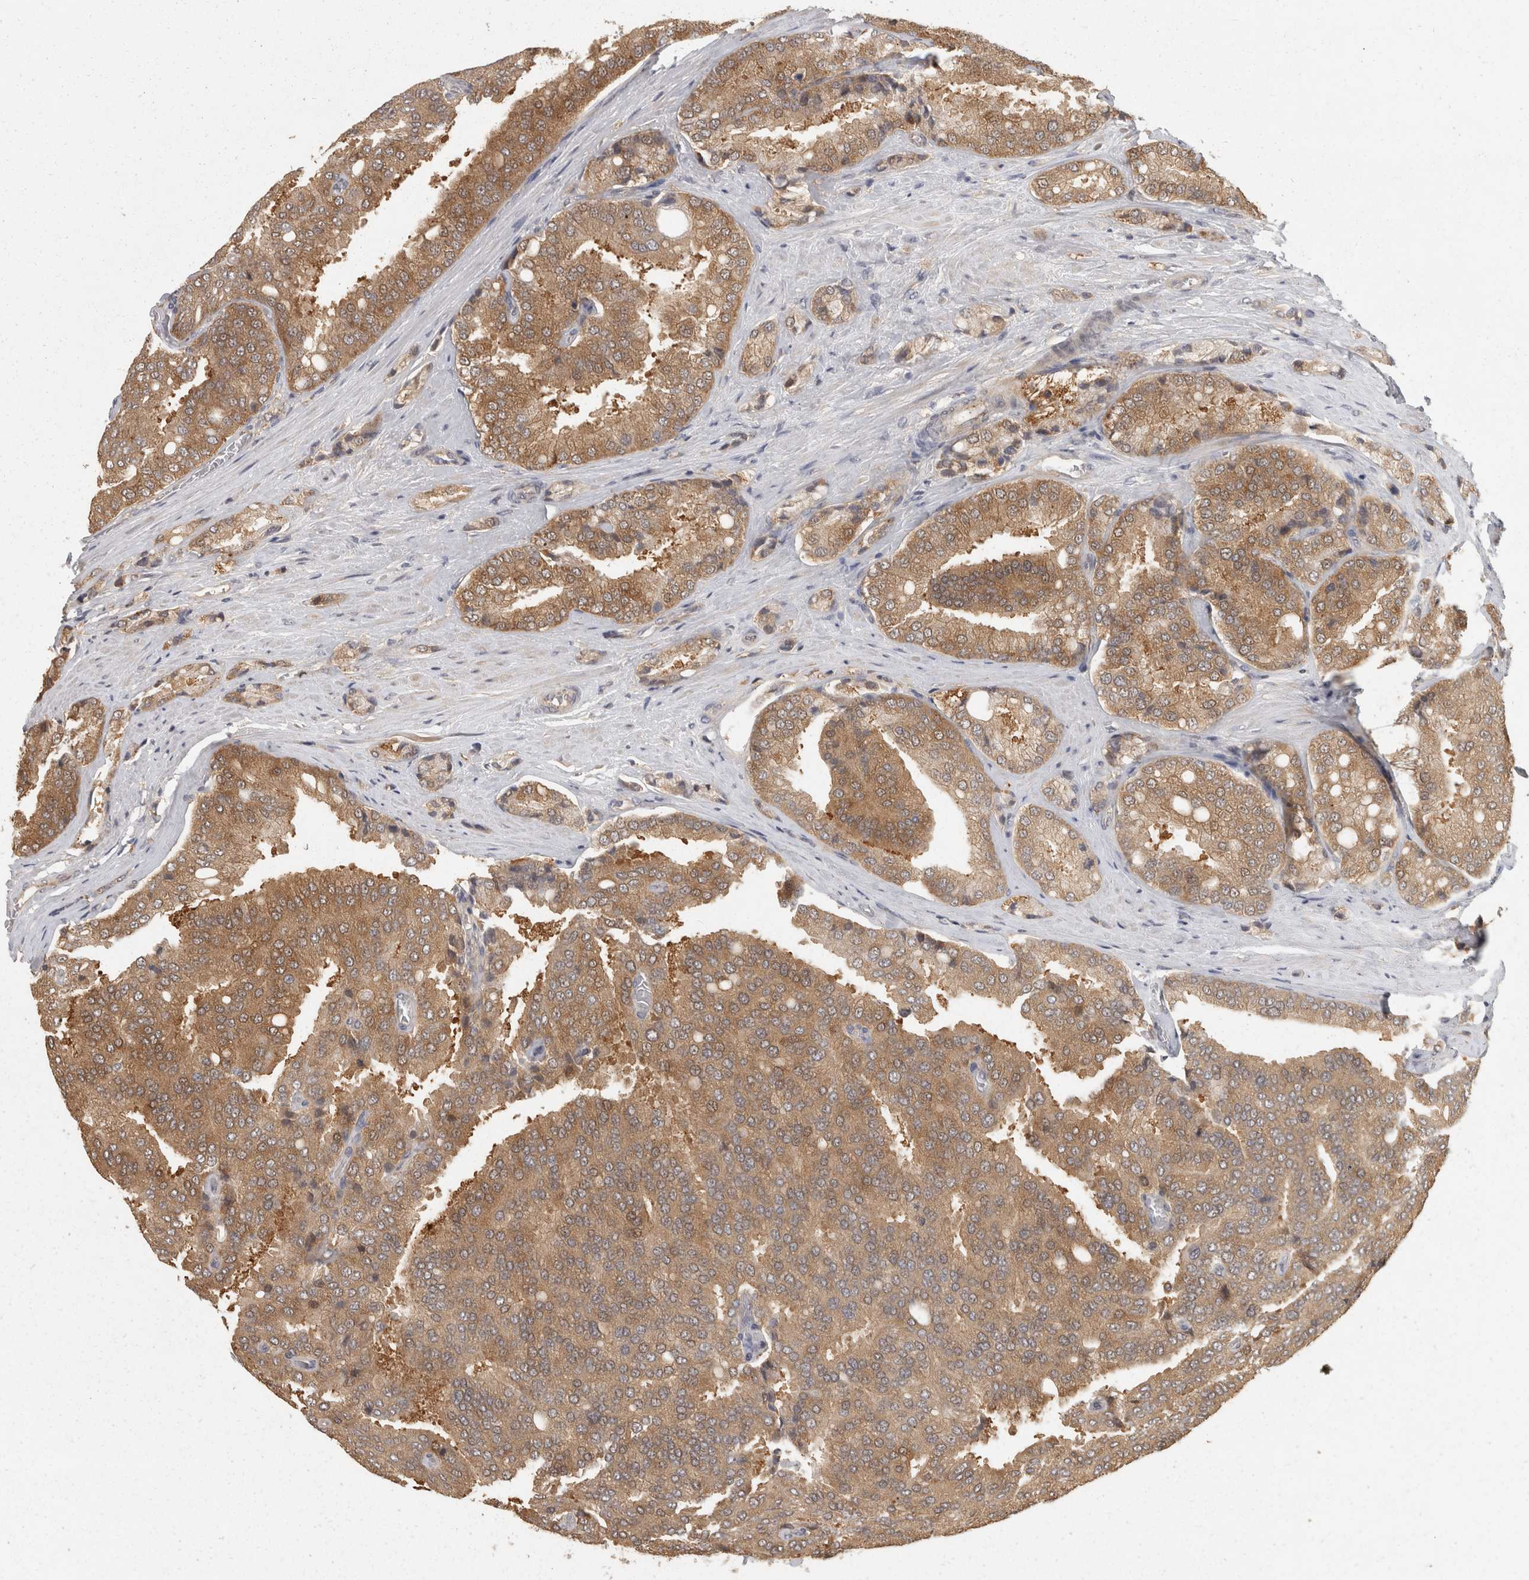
{"staining": {"intensity": "moderate", "quantity": ">75%", "location": "cytoplasmic/membranous"}, "tissue": "prostate cancer", "cell_type": "Tumor cells", "image_type": "cancer", "snomed": [{"axis": "morphology", "description": "Adenocarcinoma, High grade"}, {"axis": "topography", "description": "Prostate"}], "caption": "The photomicrograph shows staining of prostate cancer, revealing moderate cytoplasmic/membranous protein staining (brown color) within tumor cells.", "gene": "ACAT2", "patient": {"sex": "male", "age": 50}}